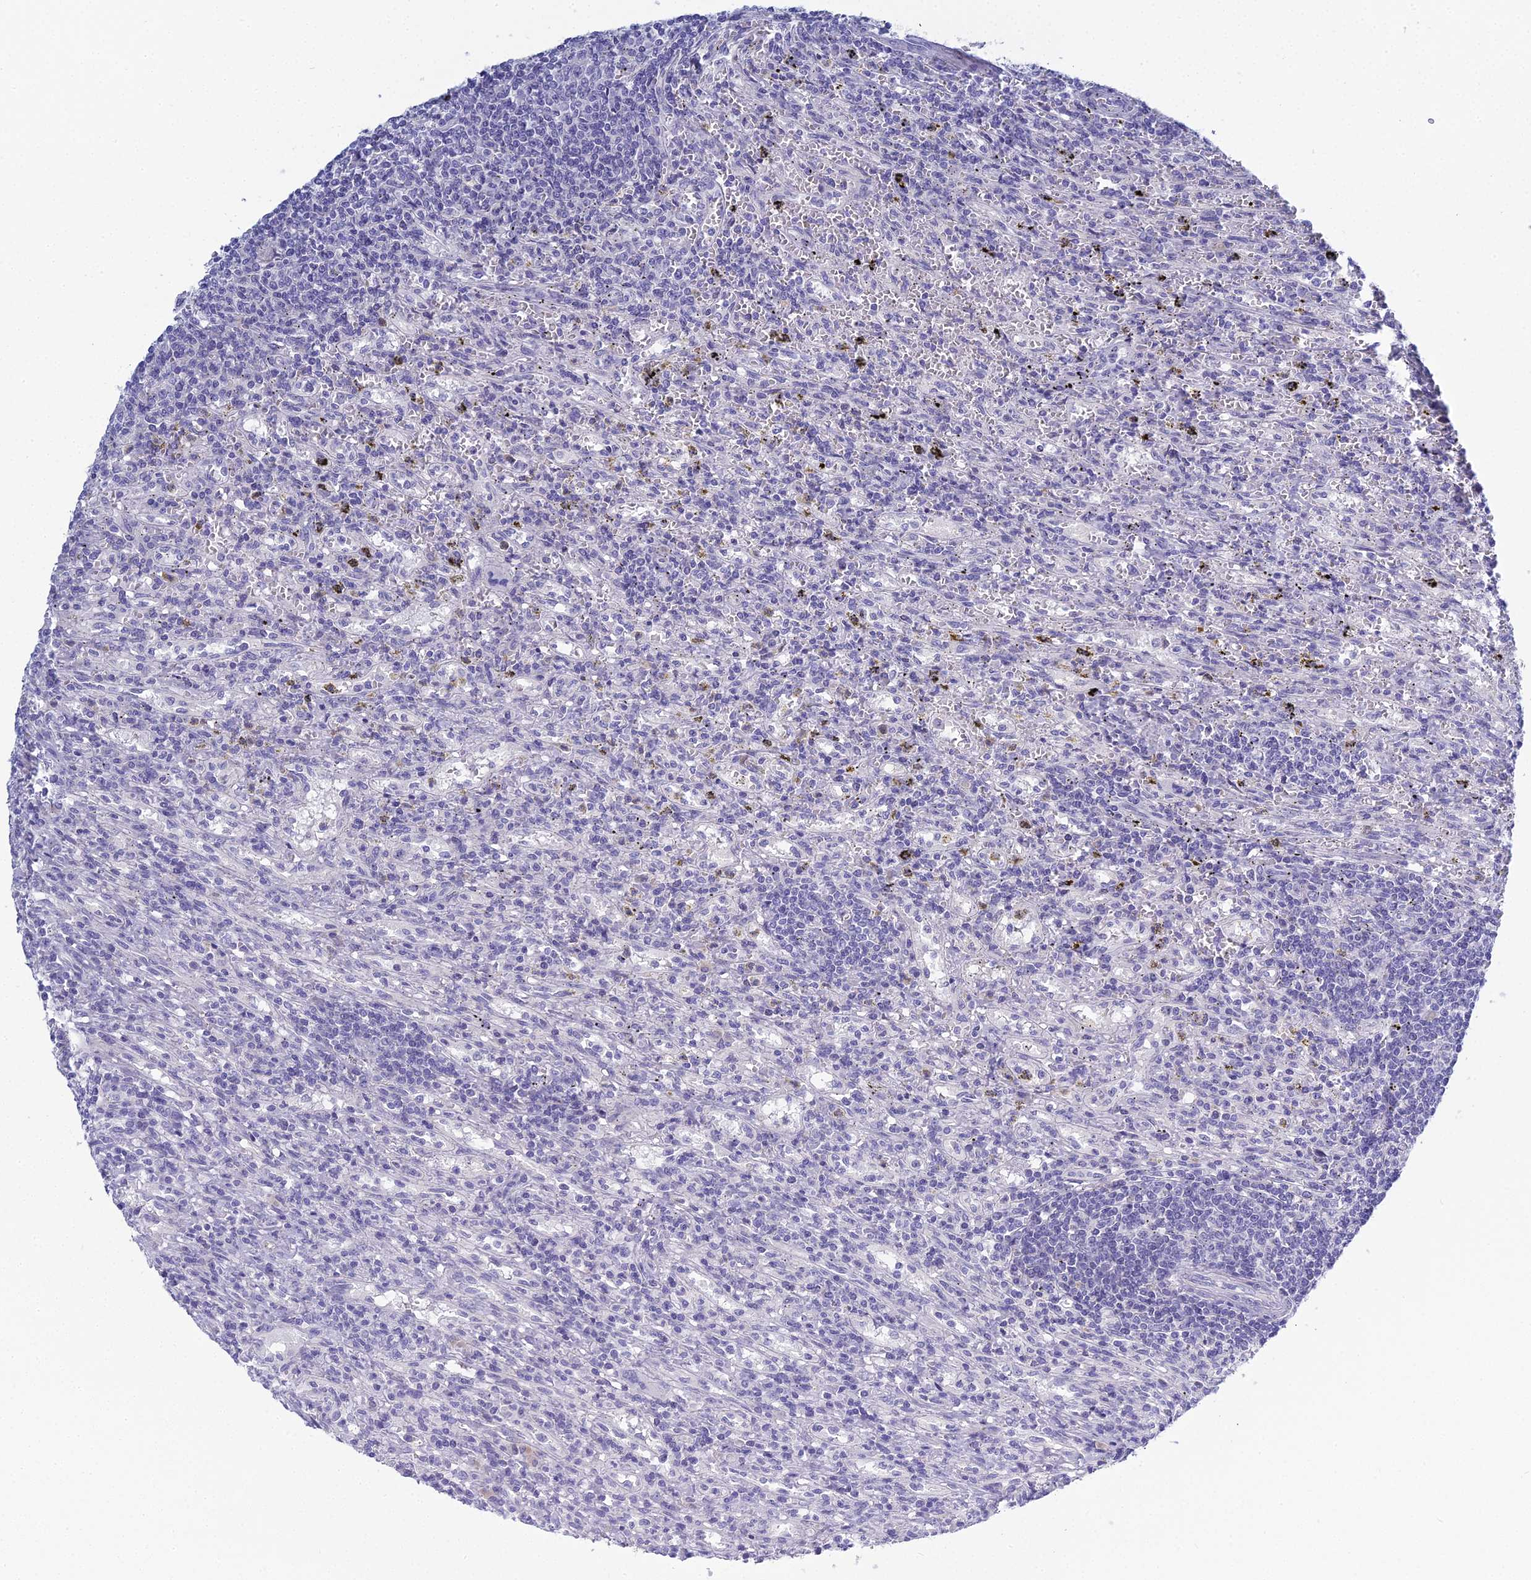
{"staining": {"intensity": "negative", "quantity": "none", "location": "none"}, "tissue": "lymphoma", "cell_type": "Tumor cells", "image_type": "cancer", "snomed": [{"axis": "morphology", "description": "Malignant lymphoma, non-Hodgkin's type, Low grade"}, {"axis": "topography", "description": "Spleen"}], "caption": "Immunohistochemistry (IHC) micrograph of neoplastic tissue: low-grade malignant lymphoma, non-Hodgkin's type stained with DAB demonstrates no significant protein positivity in tumor cells.", "gene": "MUC13", "patient": {"sex": "male", "age": 76}}